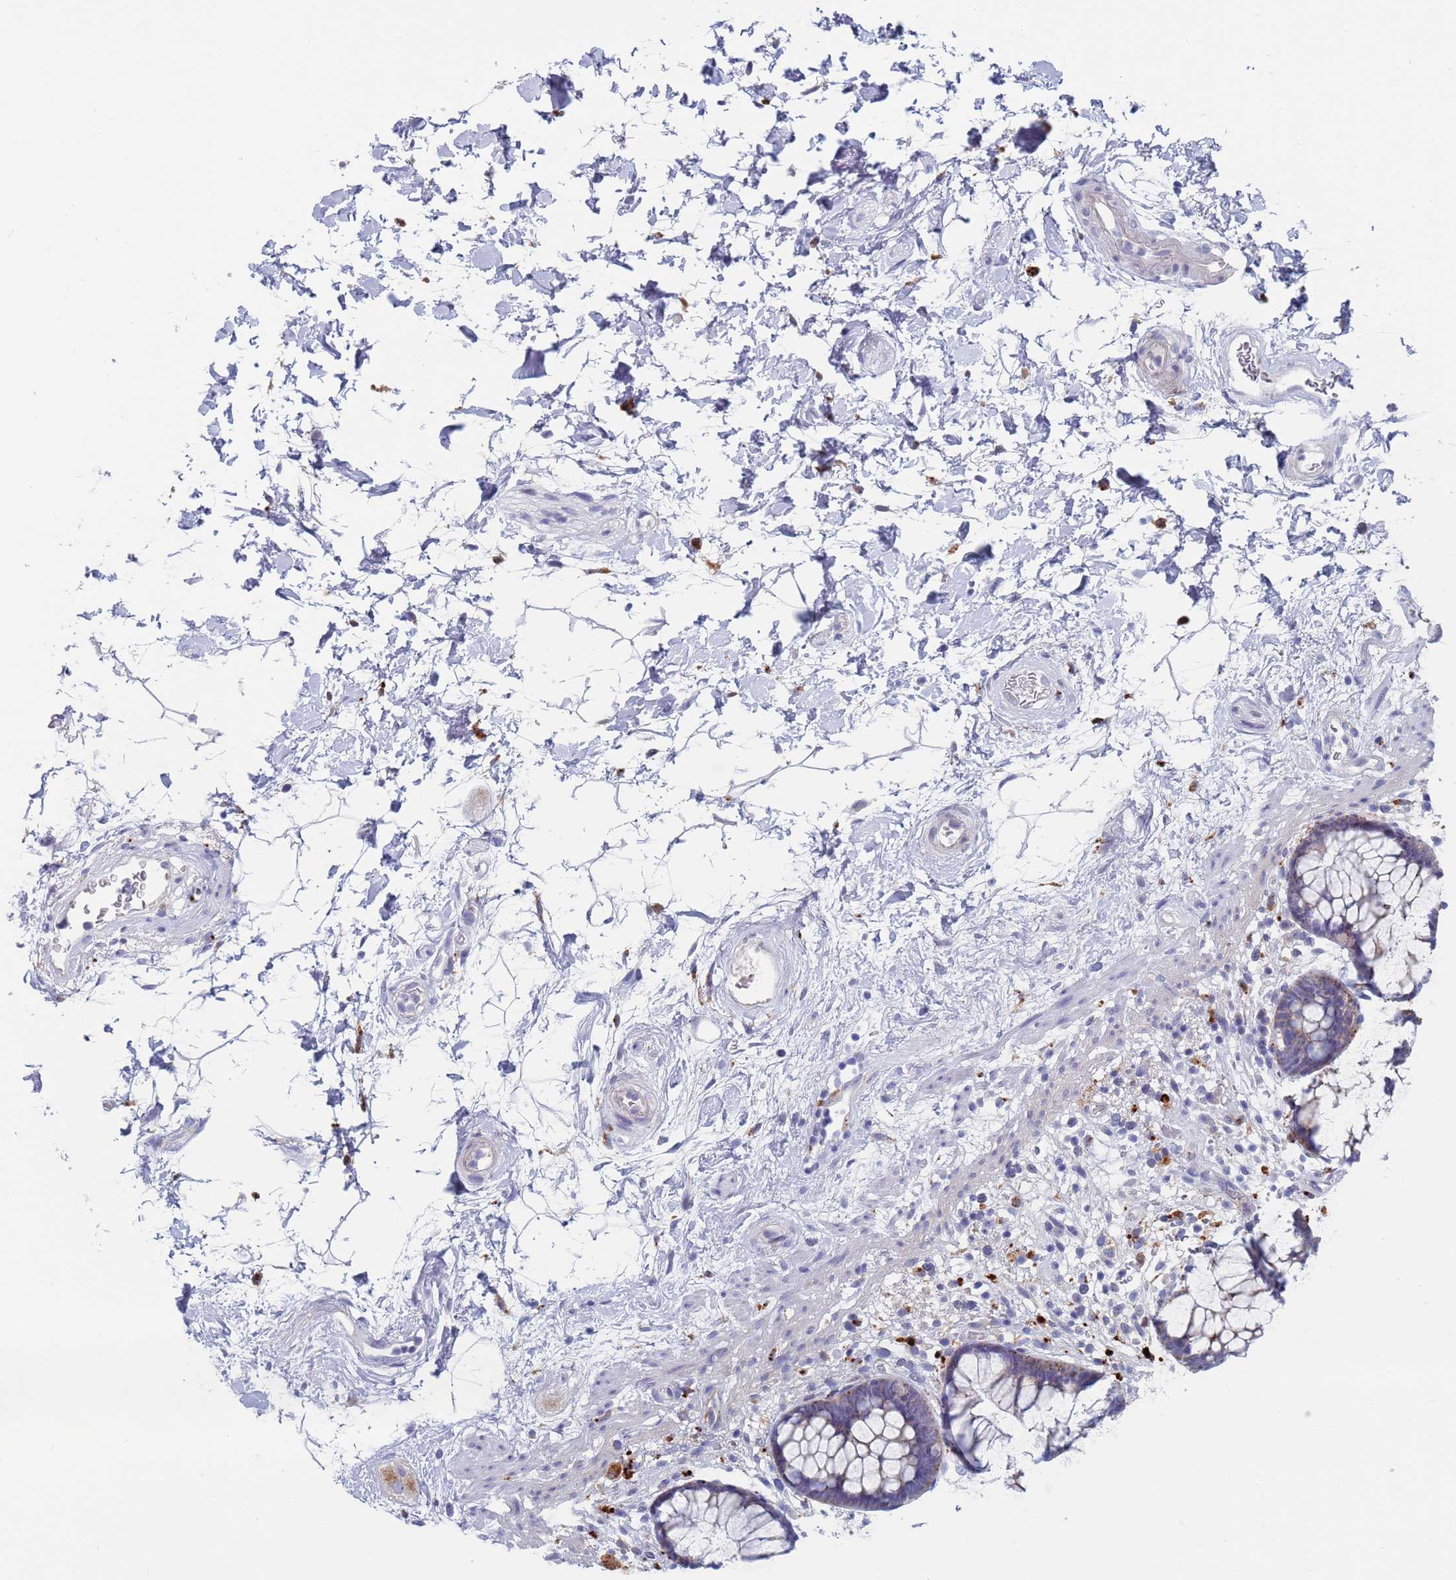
{"staining": {"intensity": "strong", "quantity": "<25%", "location": "cytoplasmic/membranous"}, "tissue": "rectum", "cell_type": "Glandular cells", "image_type": "normal", "snomed": [{"axis": "morphology", "description": "Normal tissue, NOS"}, {"axis": "topography", "description": "Rectum"}], "caption": "The photomicrograph demonstrates immunohistochemical staining of normal rectum. There is strong cytoplasmic/membranous positivity is appreciated in about <25% of glandular cells.", "gene": "FUCA1", "patient": {"sex": "male", "age": 51}}